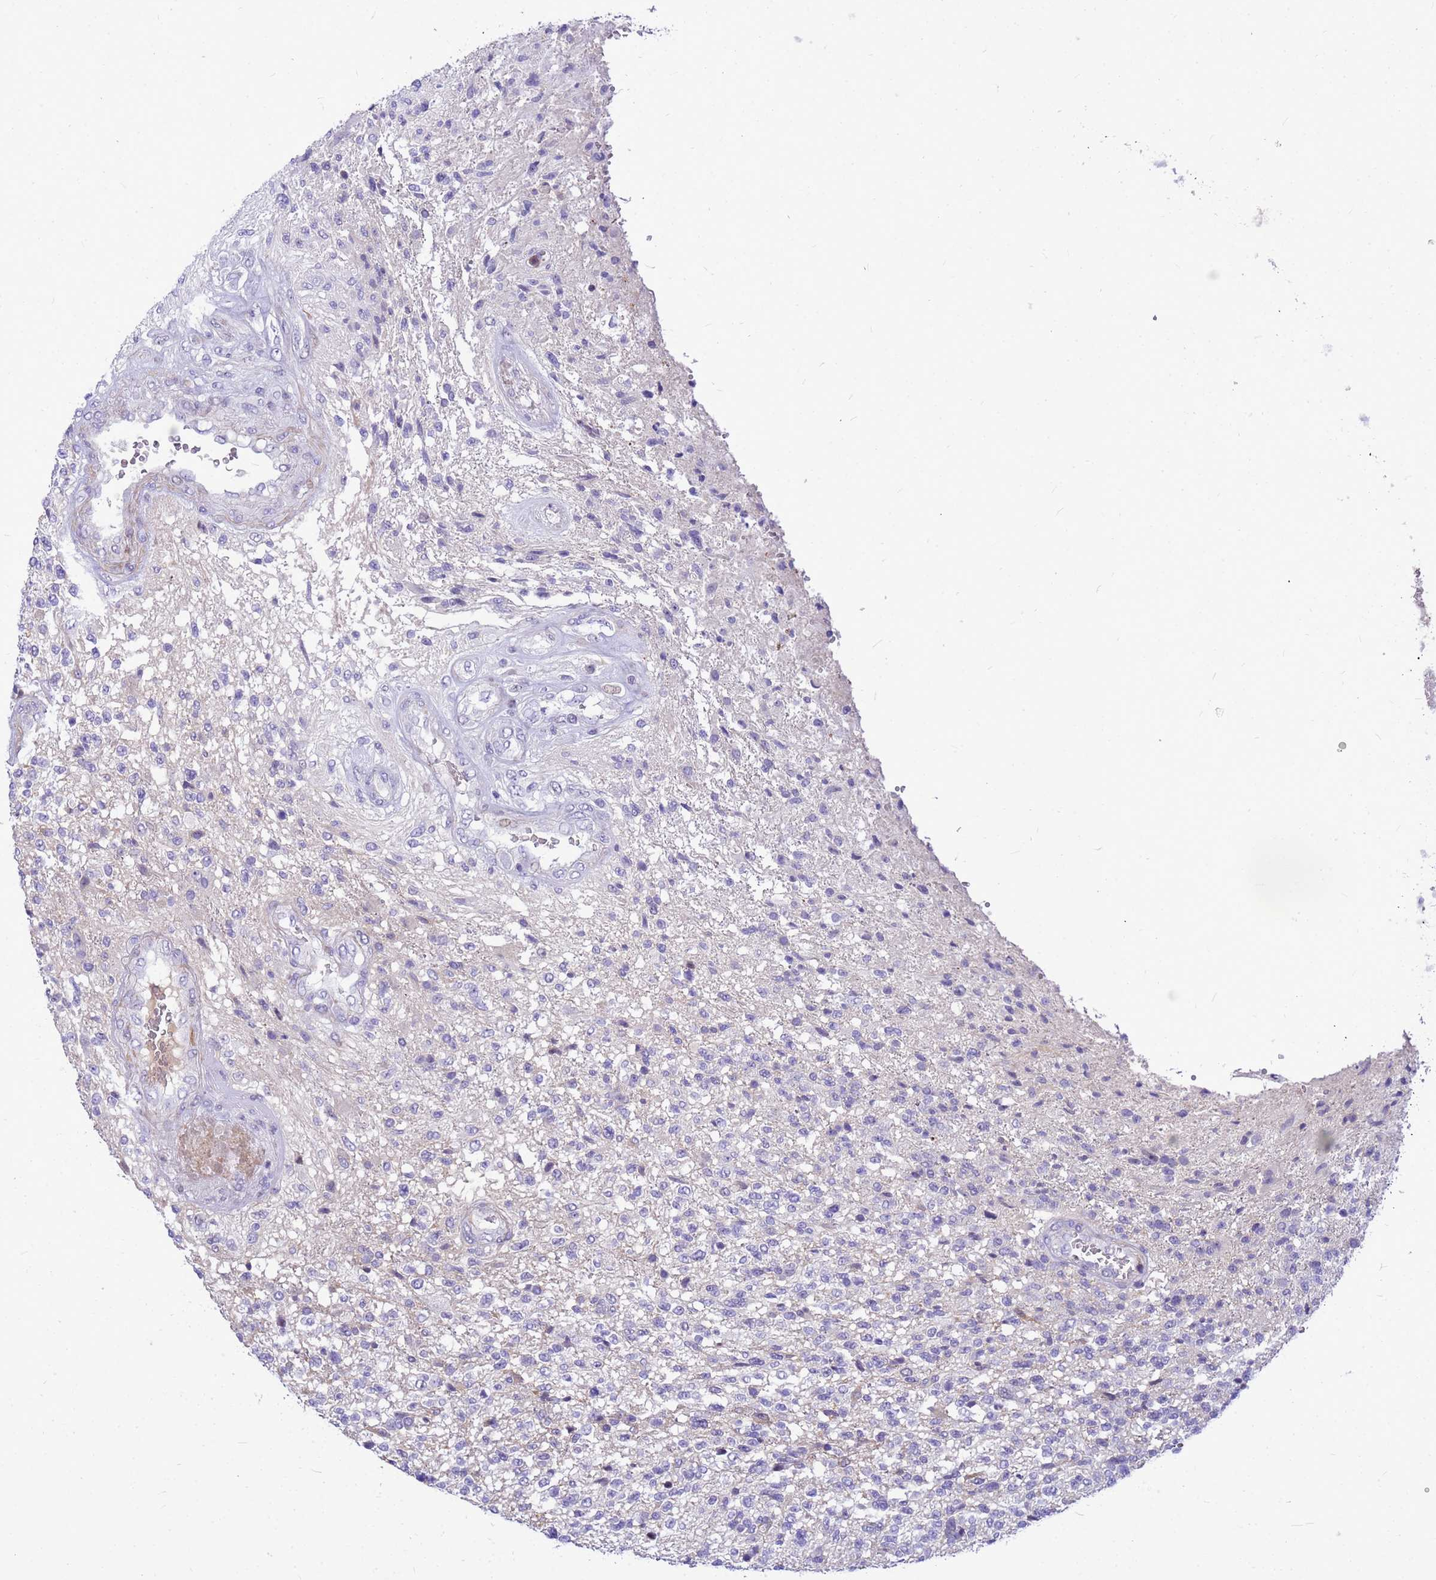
{"staining": {"intensity": "negative", "quantity": "none", "location": "none"}, "tissue": "glioma", "cell_type": "Tumor cells", "image_type": "cancer", "snomed": [{"axis": "morphology", "description": "Glioma, malignant, High grade"}, {"axis": "topography", "description": "Brain"}], "caption": "Photomicrograph shows no significant protein expression in tumor cells of glioma.", "gene": "ADAMTS7", "patient": {"sex": "male", "age": 56}}